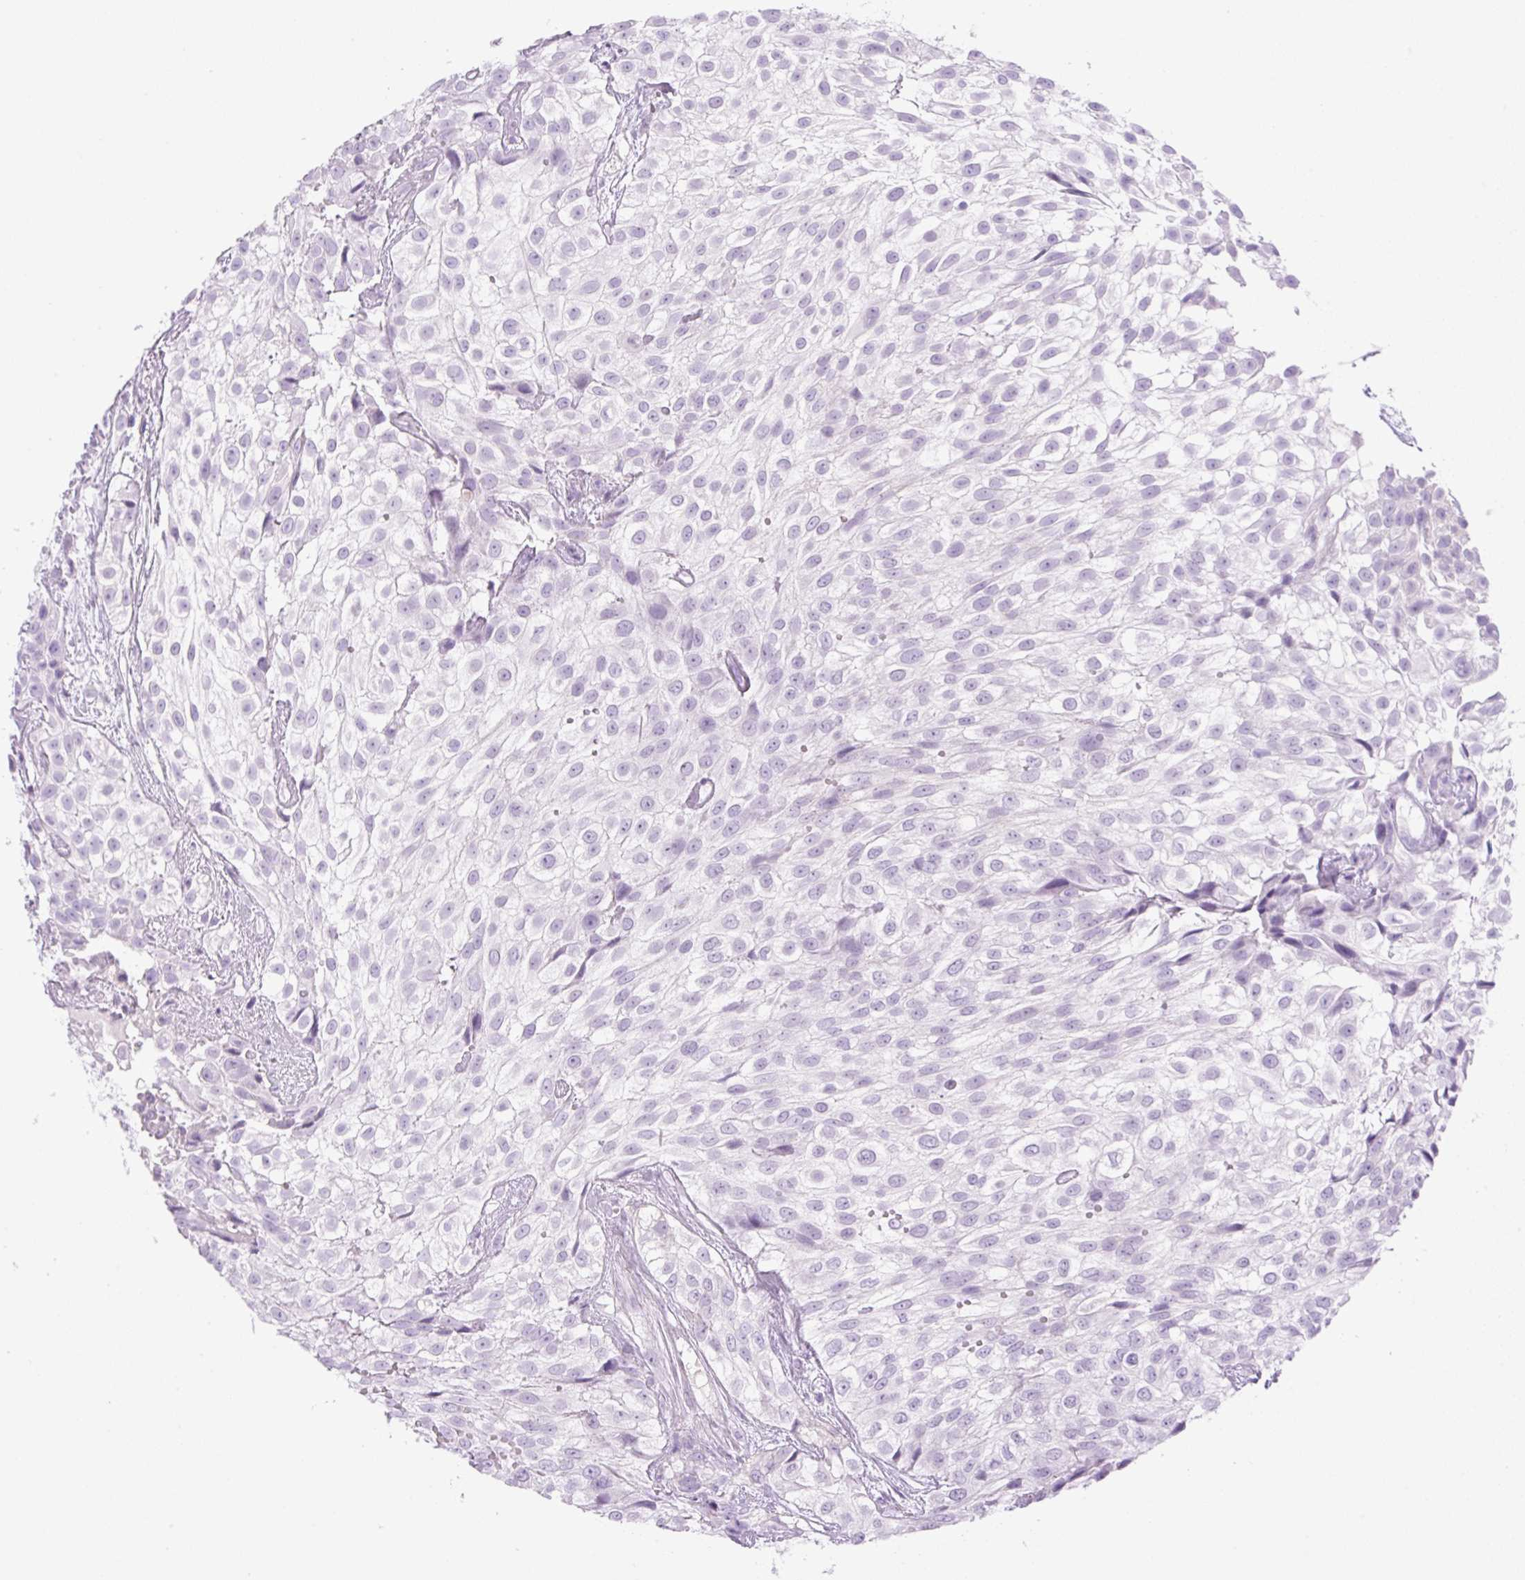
{"staining": {"intensity": "negative", "quantity": "none", "location": "none"}, "tissue": "urothelial cancer", "cell_type": "Tumor cells", "image_type": "cancer", "snomed": [{"axis": "morphology", "description": "Urothelial carcinoma, High grade"}, {"axis": "topography", "description": "Urinary bladder"}], "caption": "IHC histopathology image of human urothelial carcinoma (high-grade) stained for a protein (brown), which reveals no expression in tumor cells.", "gene": "PALM3", "patient": {"sex": "male", "age": 56}}